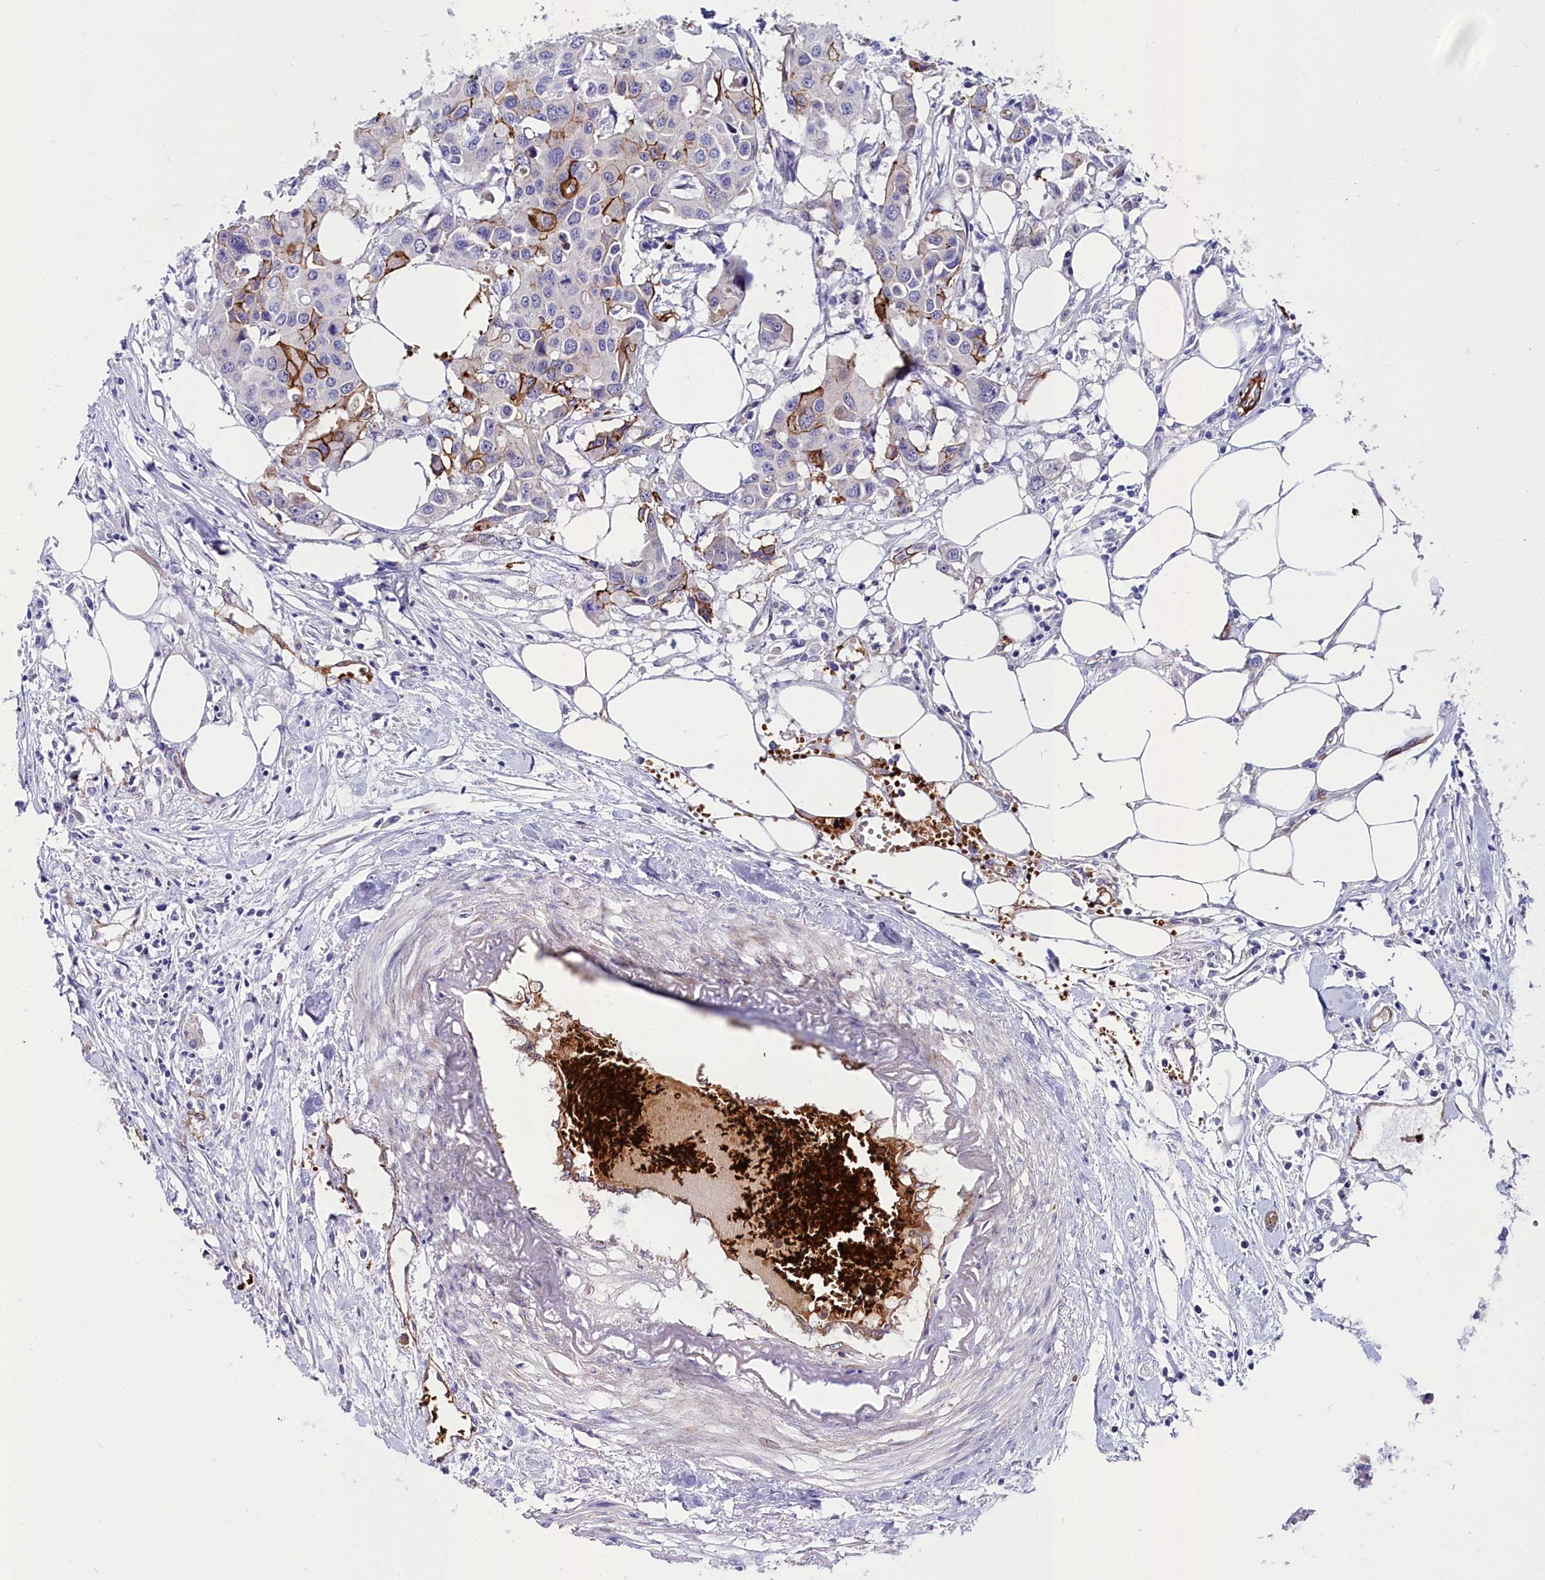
{"staining": {"intensity": "moderate", "quantity": "<25%", "location": "cytoplasmic/membranous"}, "tissue": "colorectal cancer", "cell_type": "Tumor cells", "image_type": "cancer", "snomed": [{"axis": "morphology", "description": "Adenocarcinoma, NOS"}, {"axis": "topography", "description": "Colon"}], "caption": "Colorectal cancer (adenocarcinoma) stained for a protein shows moderate cytoplasmic/membranous positivity in tumor cells. The staining was performed using DAB to visualize the protein expression in brown, while the nuclei were stained in blue with hematoxylin (Magnification: 20x).", "gene": "CYP4F11", "patient": {"sex": "male", "age": 77}}